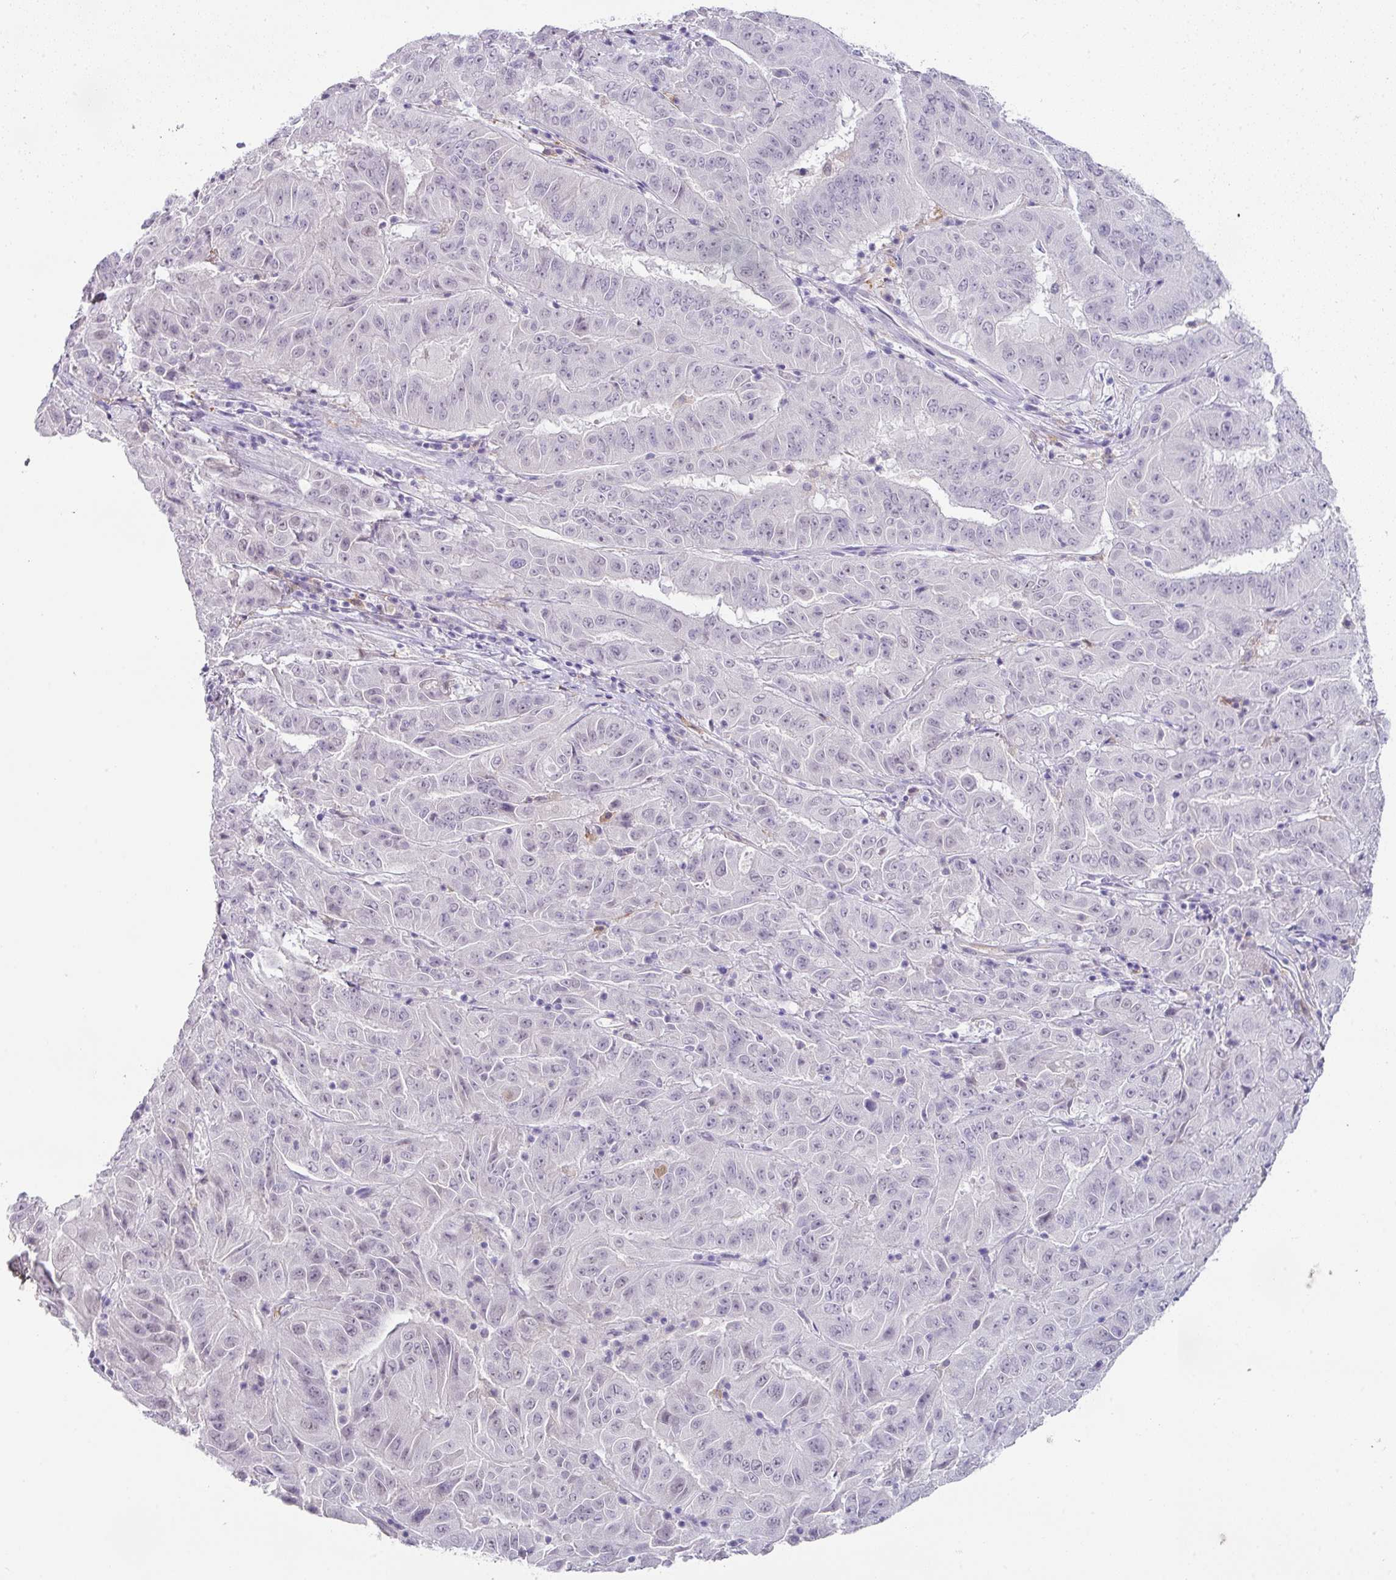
{"staining": {"intensity": "negative", "quantity": "none", "location": "none"}, "tissue": "pancreatic cancer", "cell_type": "Tumor cells", "image_type": "cancer", "snomed": [{"axis": "morphology", "description": "Adenocarcinoma, NOS"}, {"axis": "topography", "description": "Pancreas"}], "caption": "The immunohistochemistry micrograph has no significant expression in tumor cells of adenocarcinoma (pancreatic) tissue.", "gene": "FGF17", "patient": {"sex": "male", "age": 63}}